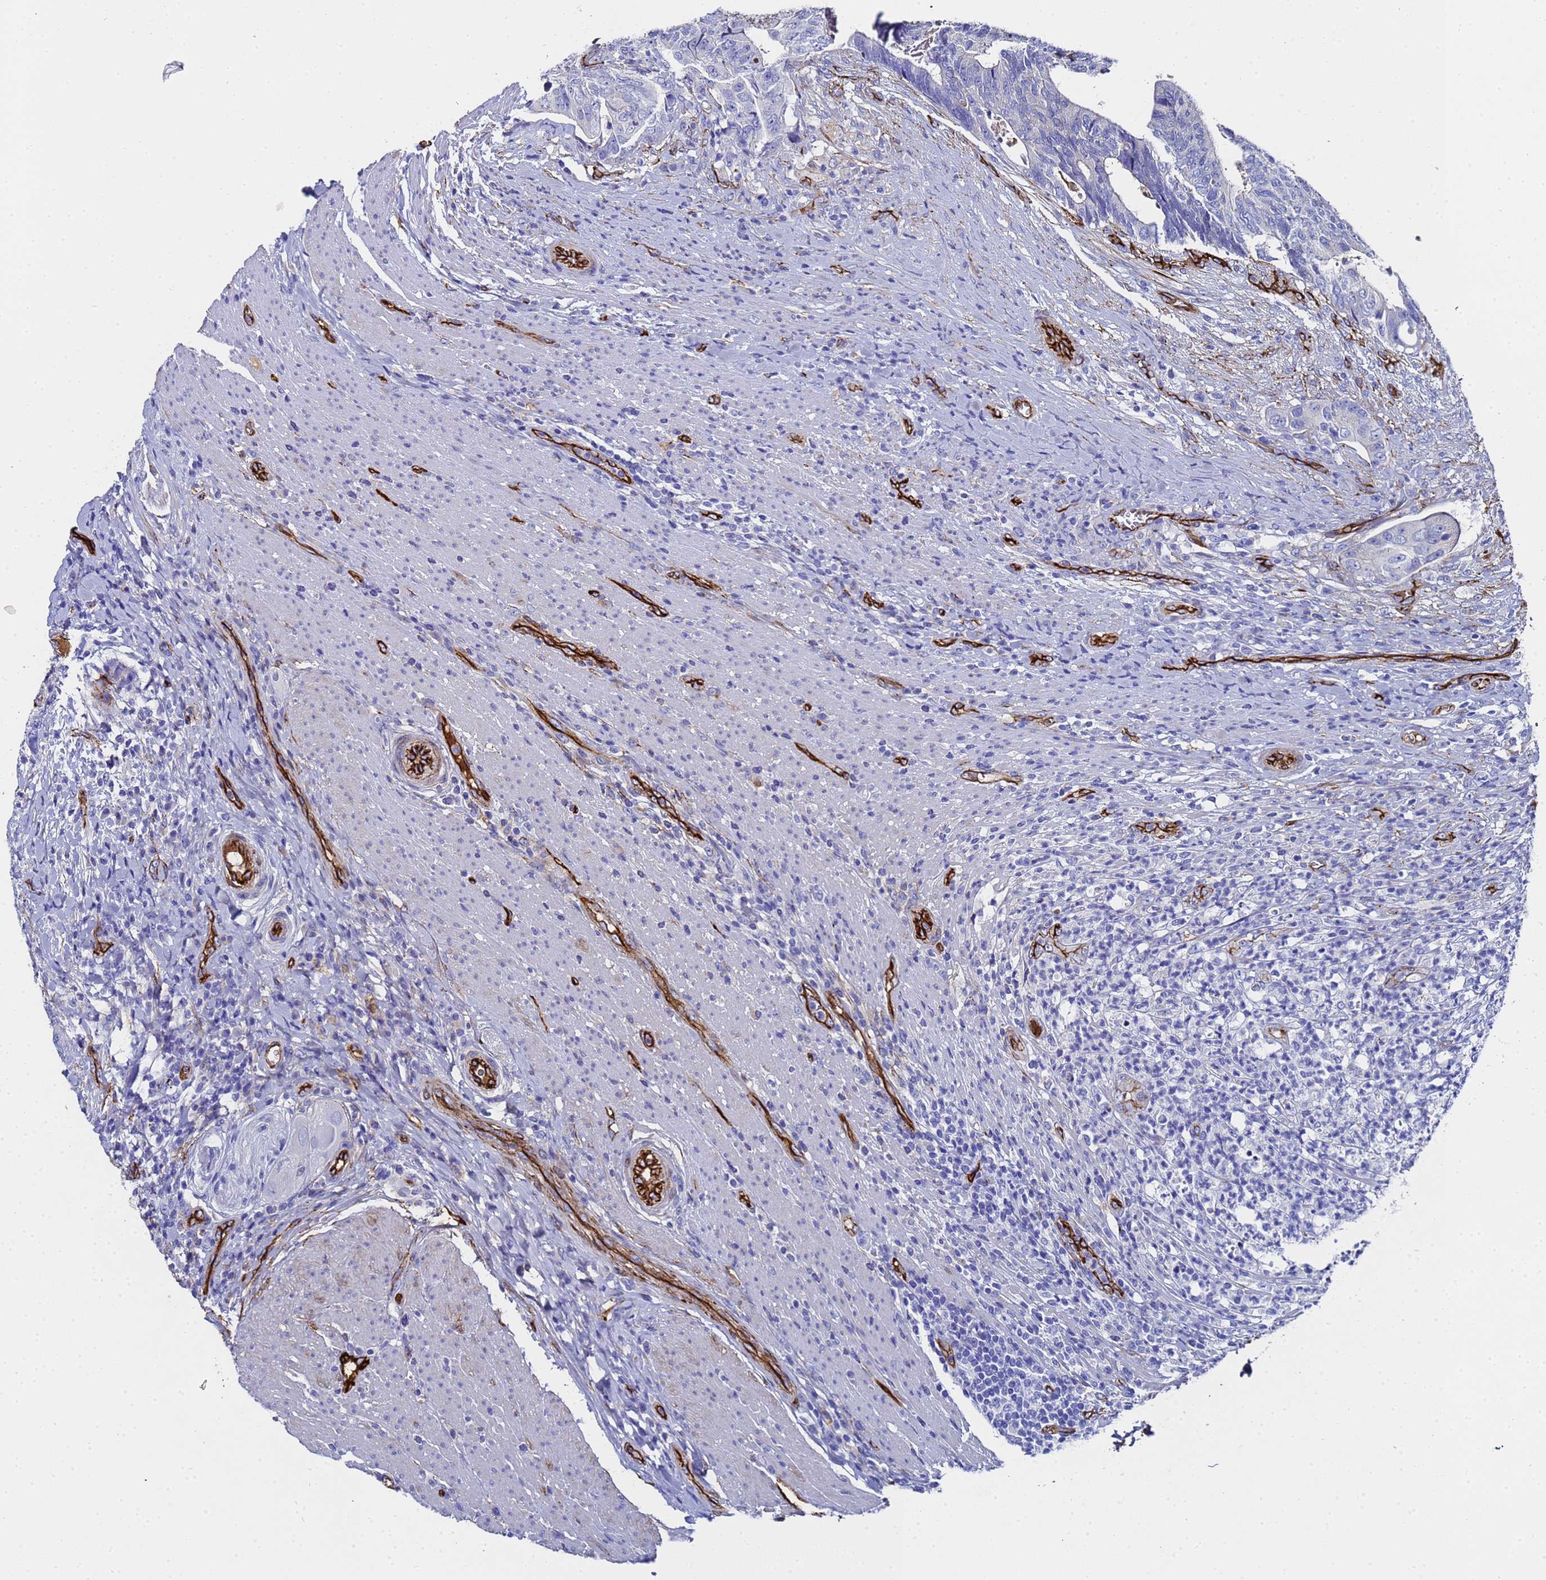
{"staining": {"intensity": "negative", "quantity": "none", "location": "none"}, "tissue": "colorectal cancer", "cell_type": "Tumor cells", "image_type": "cancer", "snomed": [{"axis": "morphology", "description": "Adenocarcinoma, NOS"}, {"axis": "topography", "description": "Colon"}], "caption": "Protein analysis of colorectal adenocarcinoma exhibits no significant positivity in tumor cells.", "gene": "ADIPOQ", "patient": {"sex": "female", "age": 67}}